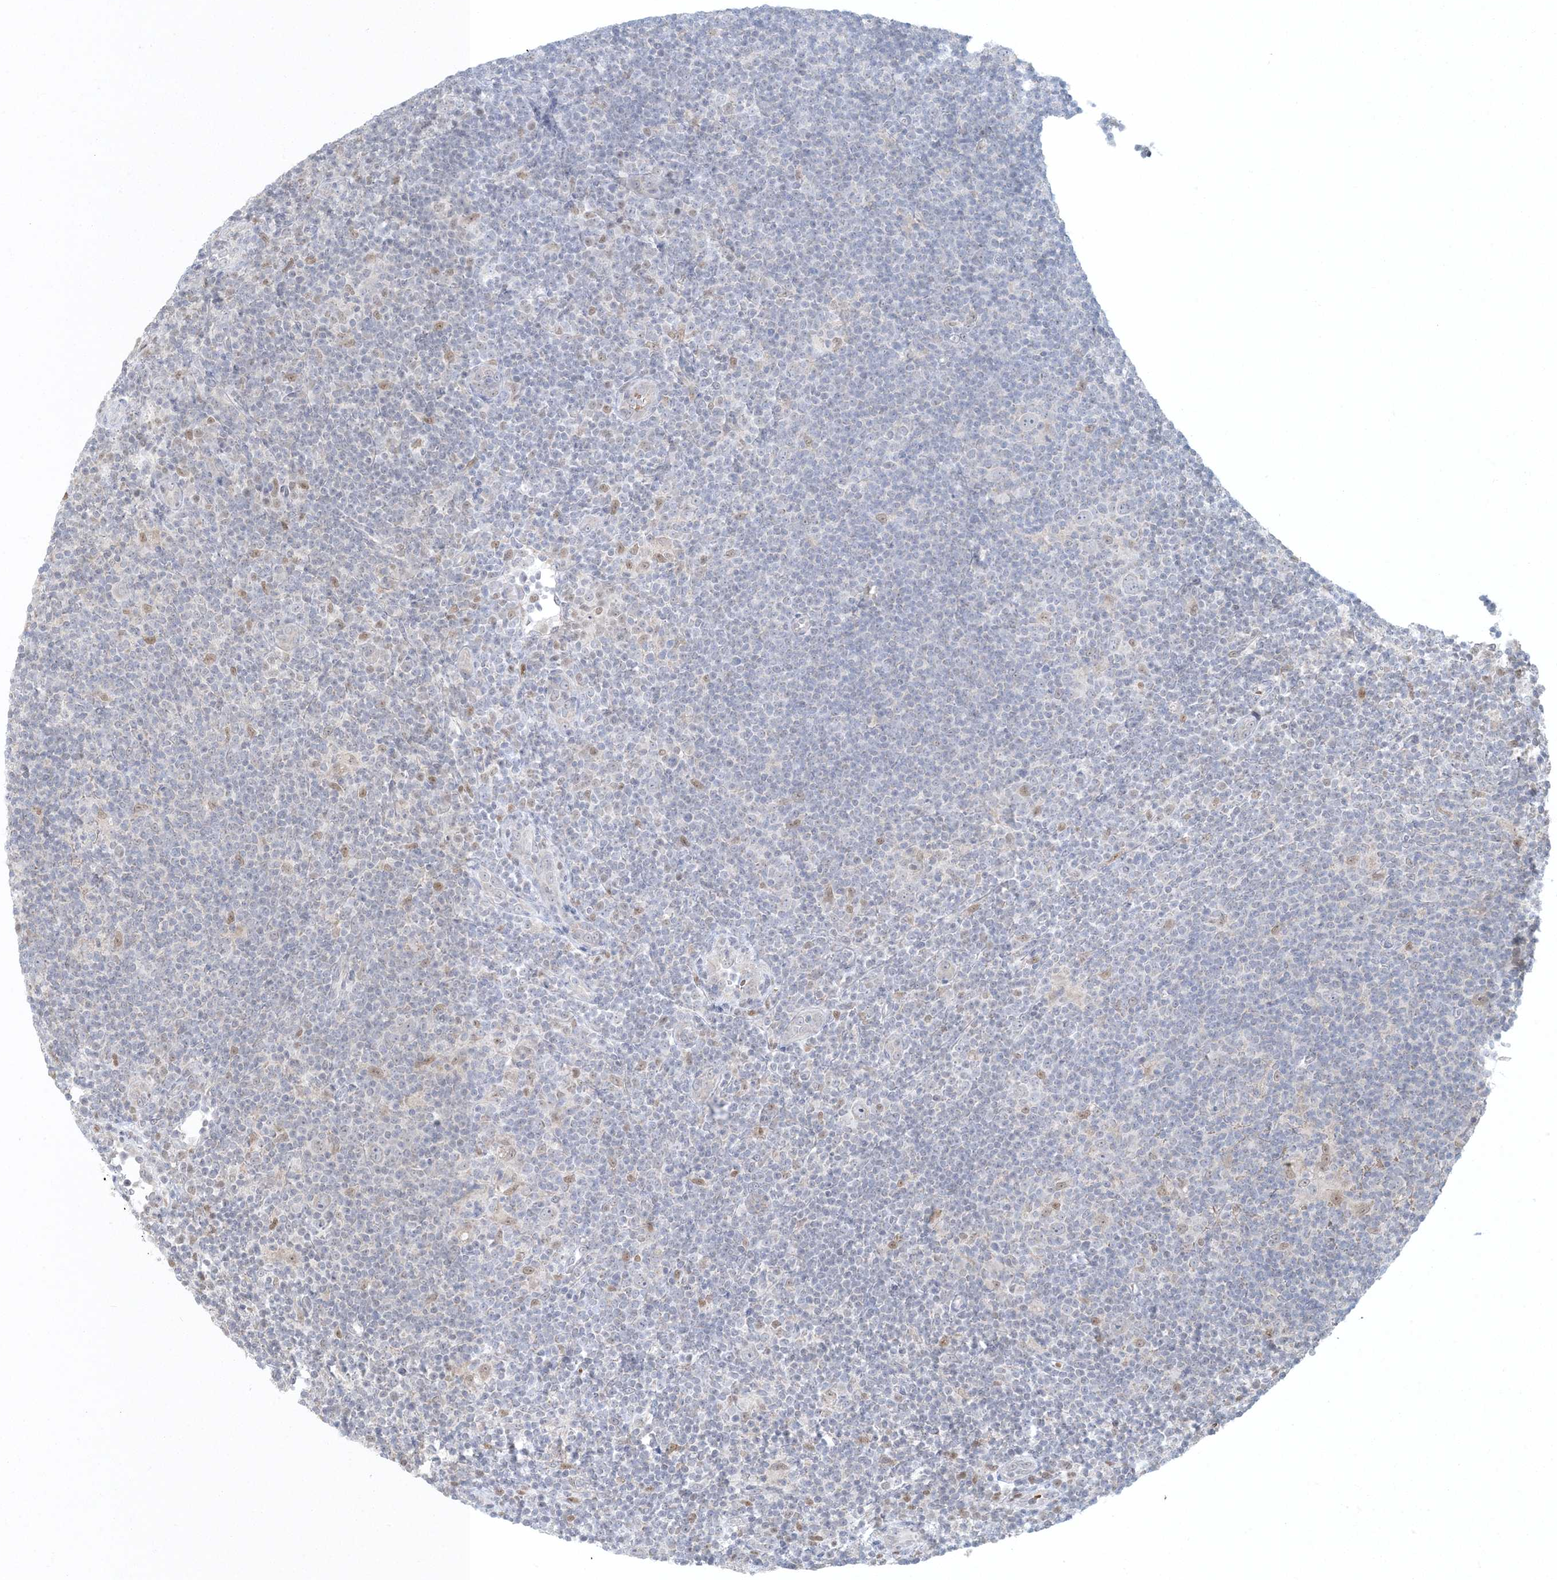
{"staining": {"intensity": "negative", "quantity": "none", "location": "none"}, "tissue": "lymphoma", "cell_type": "Tumor cells", "image_type": "cancer", "snomed": [{"axis": "morphology", "description": "Hodgkin's disease, NOS"}, {"axis": "topography", "description": "Lymph node"}], "caption": "Immunohistochemistry photomicrograph of human Hodgkin's disease stained for a protein (brown), which demonstrates no expression in tumor cells. (DAB immunohistochemistry visualized using brightfield microscopy, high magnification).", "gene": "CTDNEP1", "patient": {"sex": "female", "age": 57}}